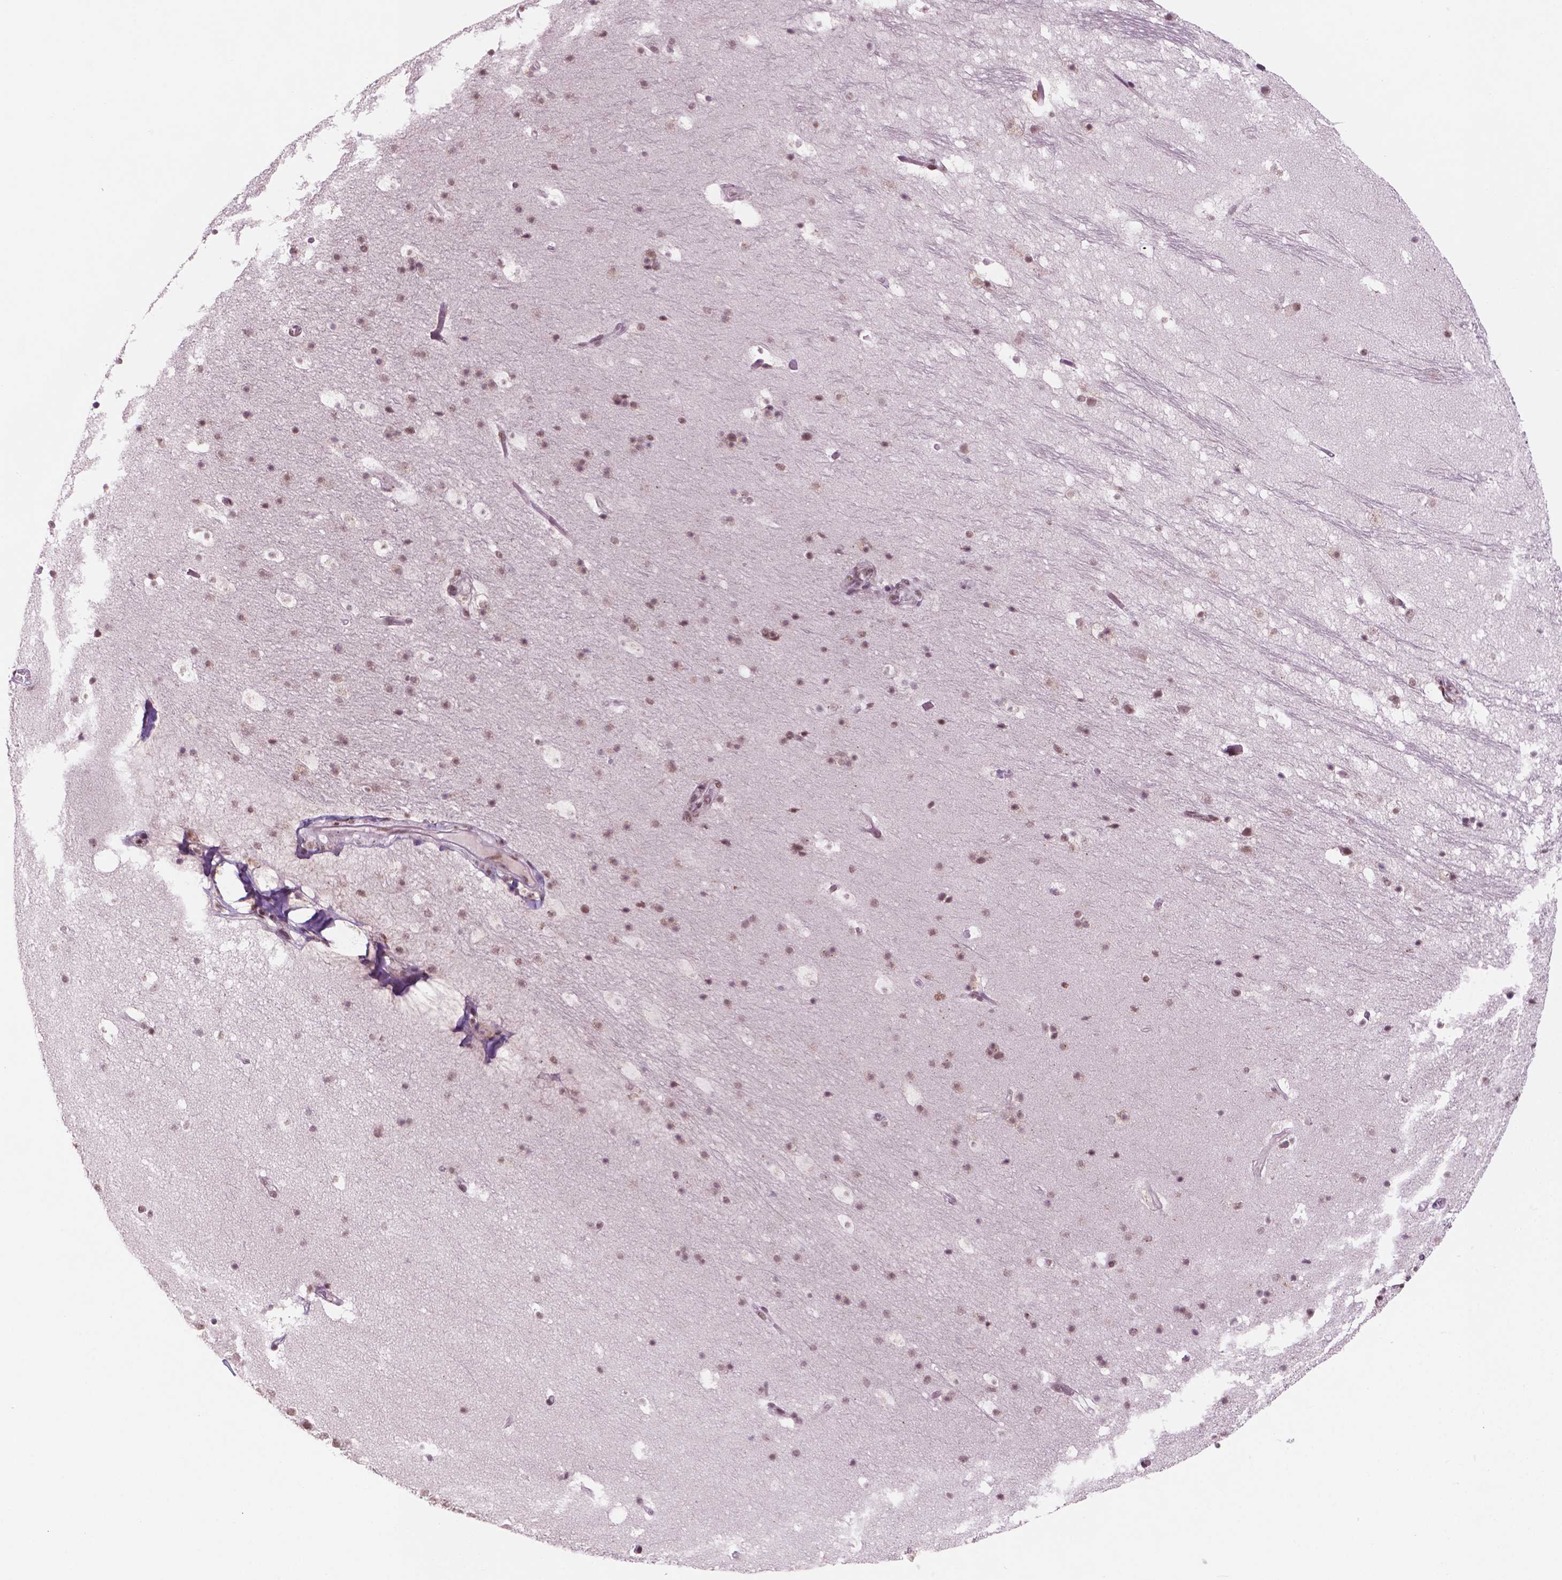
{"staining": {"intensity": "weak", "quantity": "25%-75%", "location": "nuclear"}, "tissue": "hippocampus", "cell_type": "Glial cells", "image_type": "normal", "snomed": [{"axis": "morphology", "description": "Normal tissue, NOS"}, {"axis": "topography", "description": "Hippocampus"}], "caption": "IHC histopathology image of normal hippocampus: human hippocampus stained using immunohistochemistry shows low levels of weak protein expression localized specifically in the nuclear of glial cells, appearing as a nuclear brown color.", "gene": "POLR2E", "patient": {"sex": "male", "age": 26}}